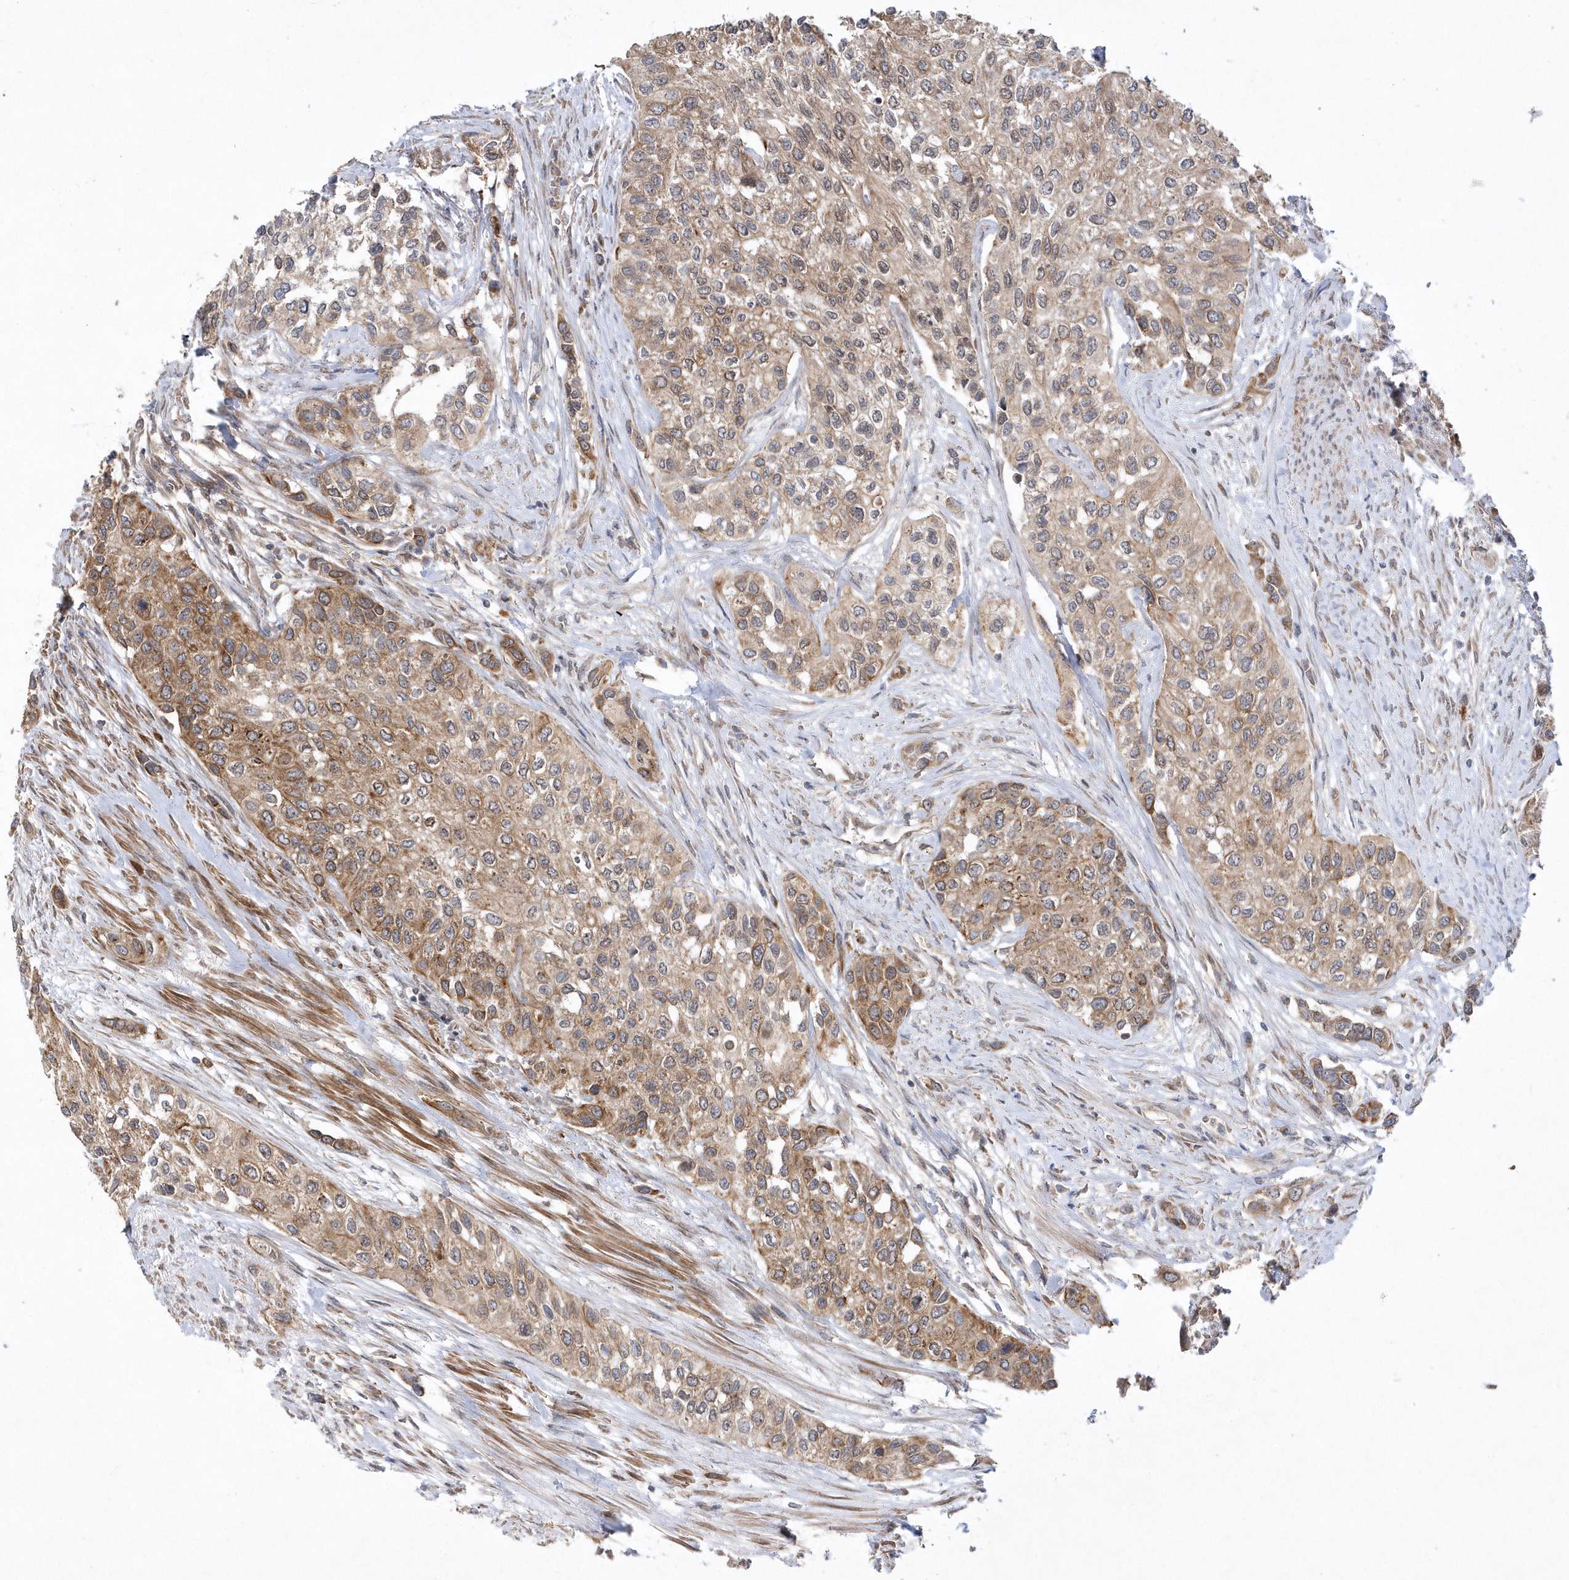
{"staining": {"intensity": "moderate", "quantity": ">75%", "location": "cytoplasmic/membranous"}, "tissue": "urothelial cancer", "cell_type": "Tumor cells", "image_type": "cancer", "snomed": [{"axis": "morphology", "description": "Normal tissue, NOS"}, {"axis": "morphology", "description": "Urothelial carcinoma, High grade"}, {"axis": "topography", "description": "Vascular tissue"}, {"axis": "topography", "description": "Urinary bladder"}], "caption": "Immunohistochemistry (IHC) image of neoplastic tissue: urothelial cancer stained using IHC displays medium levels of moderate protein expression localized specifically in the cytoplasmic/membranous of tumor cells, appearing as a cytoplasmic/membranous brown color.", "gene": "MXI1", "patient": {"sex": "female", "age": 56}}